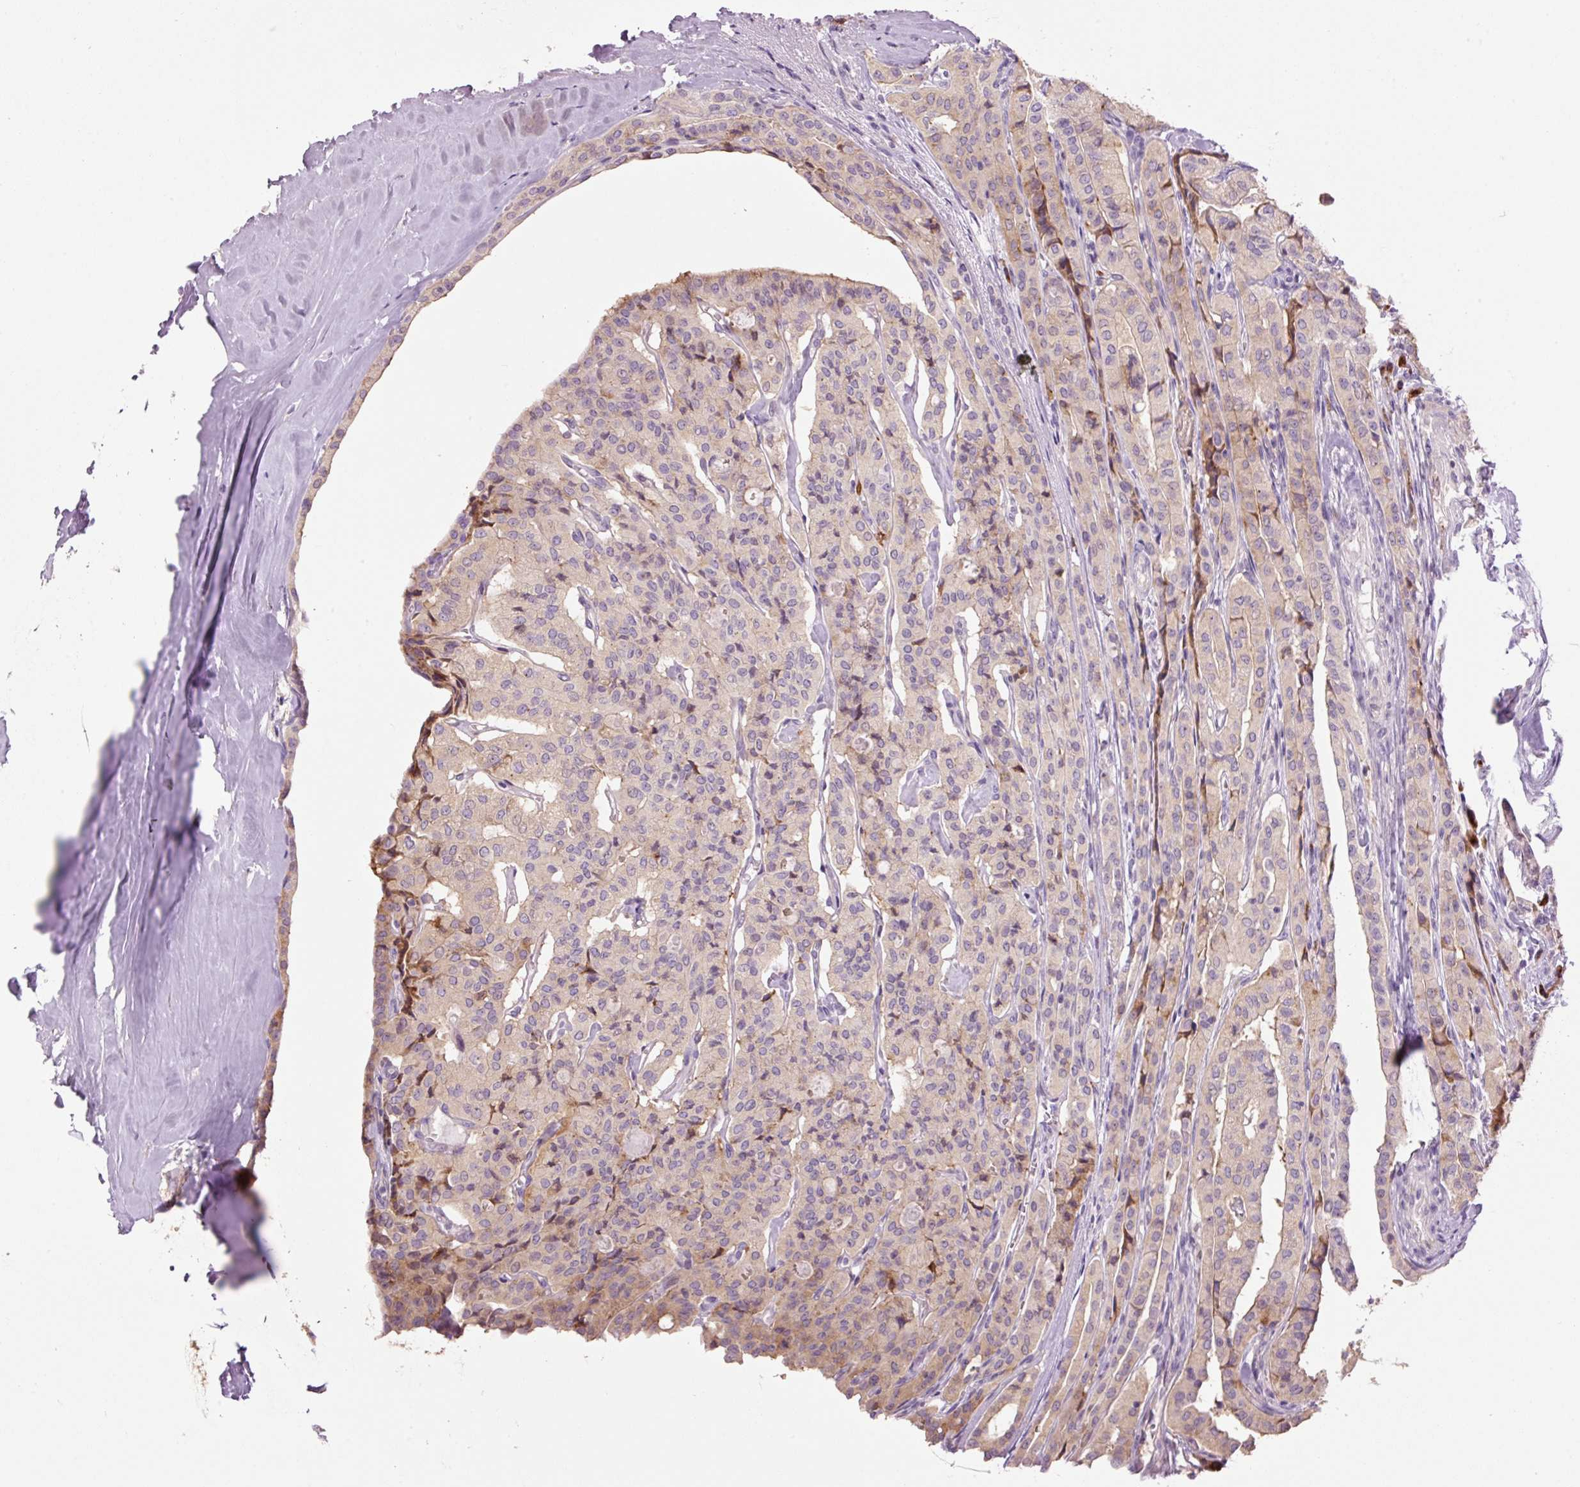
{"staining": {"intensity": "weak", "quantity": "25%-75%", "location": "cytoplasmic/membranous"}, "tissue": "thyroid cancer", "cell_type": "Tumor cells", "image_type": "cancer", "snomed": [{"axis": "morphology", "description": "Papillary adenocarcinoma, NOS"}, {"axis": "topography", "description": "Thyroid gland"}], "caption": "Tumor cells reveal weak cytoplasmic/membranous positivity in approximately 25%-75% of cells in thyroid cancer (papillary adenocarcinoma).", "gene": "HAX1", "patient": {"sex": "female", "age": 59}}